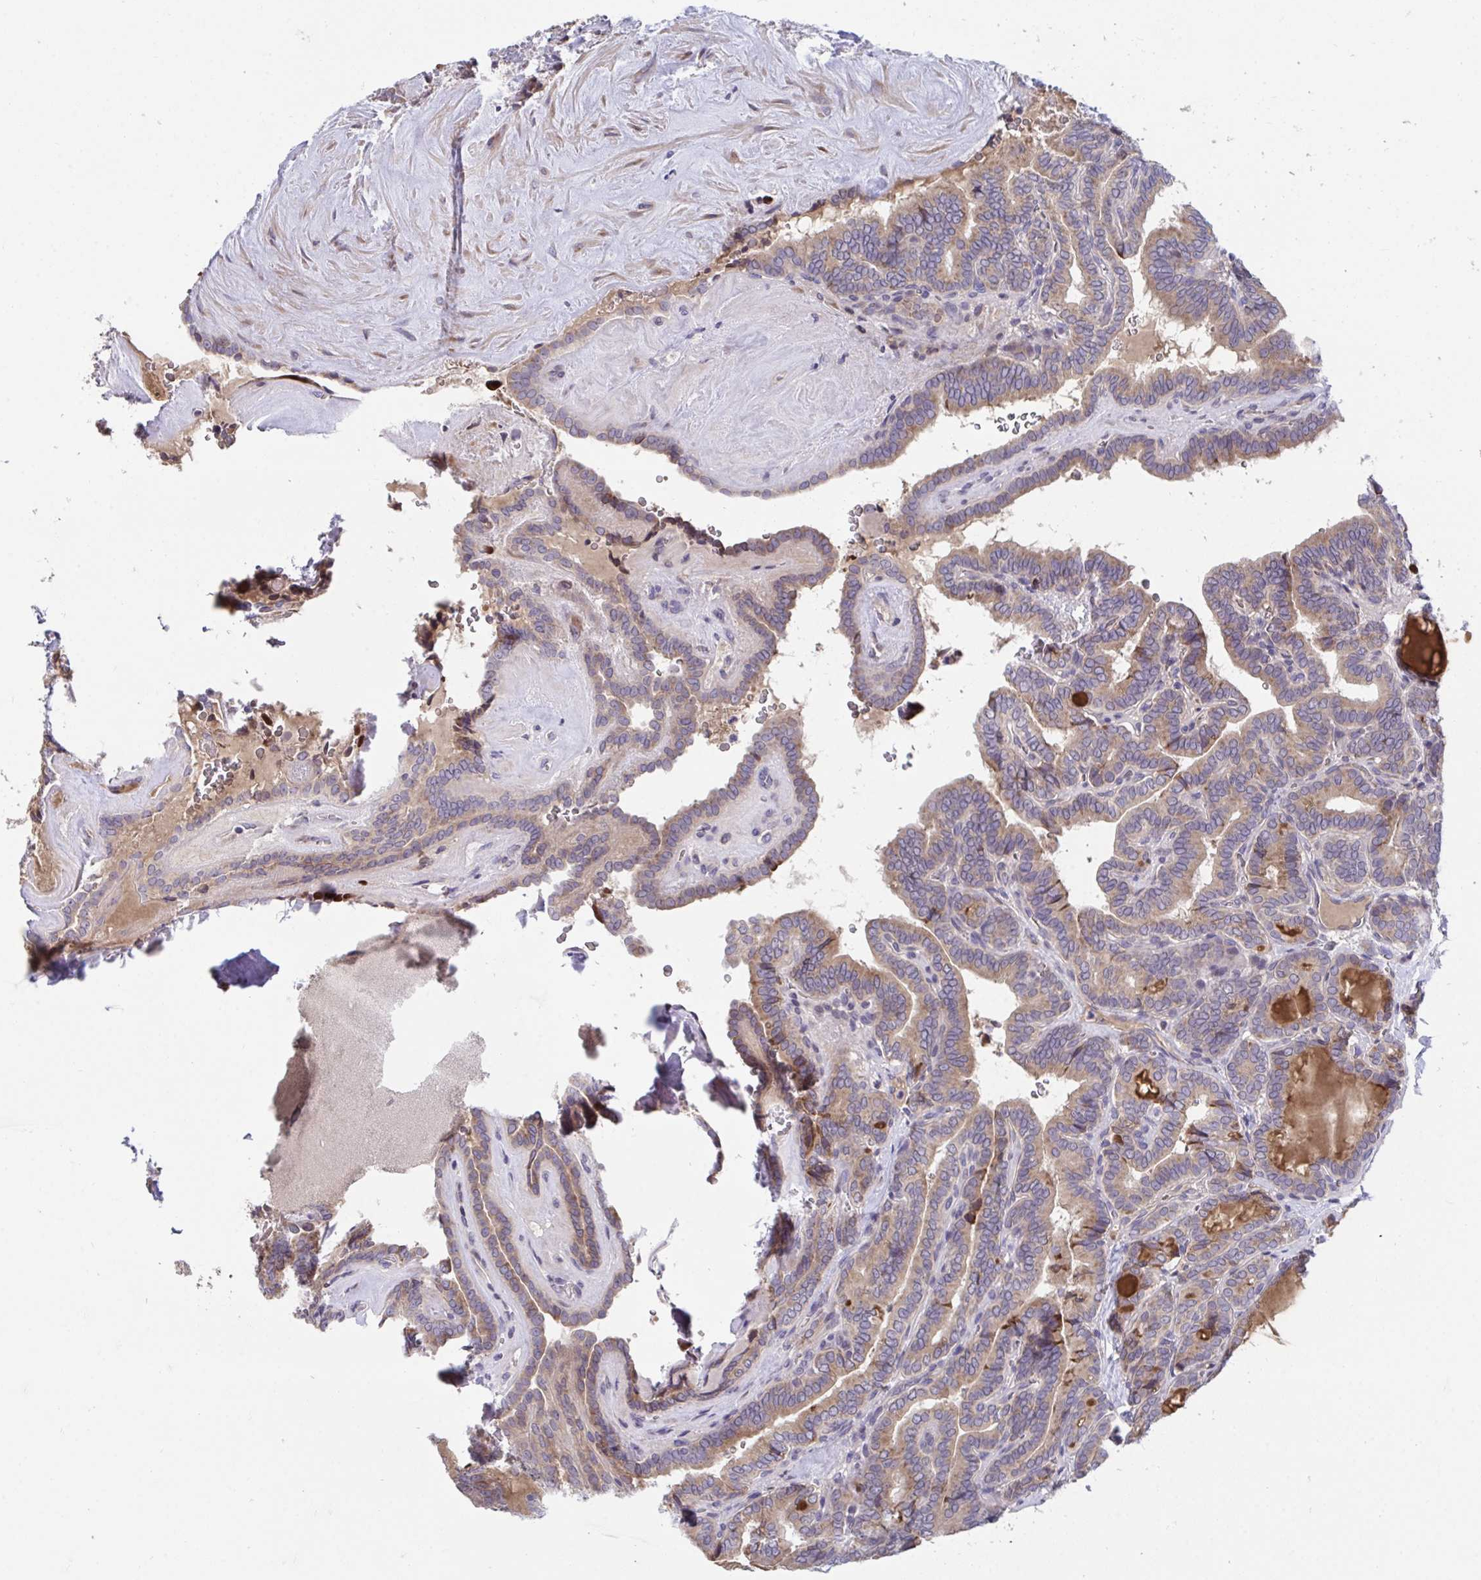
{"staining": {"intensity": "moderate", "quantity": ">75%", "location": "cytoplasmic/membranous"}, "tissue": "thyroid cancer", "cell_type": "Tumor cells", "image_type": "cancer", "snomed": [{"axis": "morphology", "description": "Papillary adenocarcinoma, NOS"}, {"axis": "topography", "description": "Thyroid gland"}], "caption": "Thyroid cancer (papillary adenocarcinoma) stained with immunohistochemistry exhibits moderate cytoplasmic/membranous positivity in about >75% of tumor cells. The protein of interest is shown in brown color, while the nuclei are stained blue.", "gene": "SUSD4", "patient": {"sex": "female", "age": 21}}